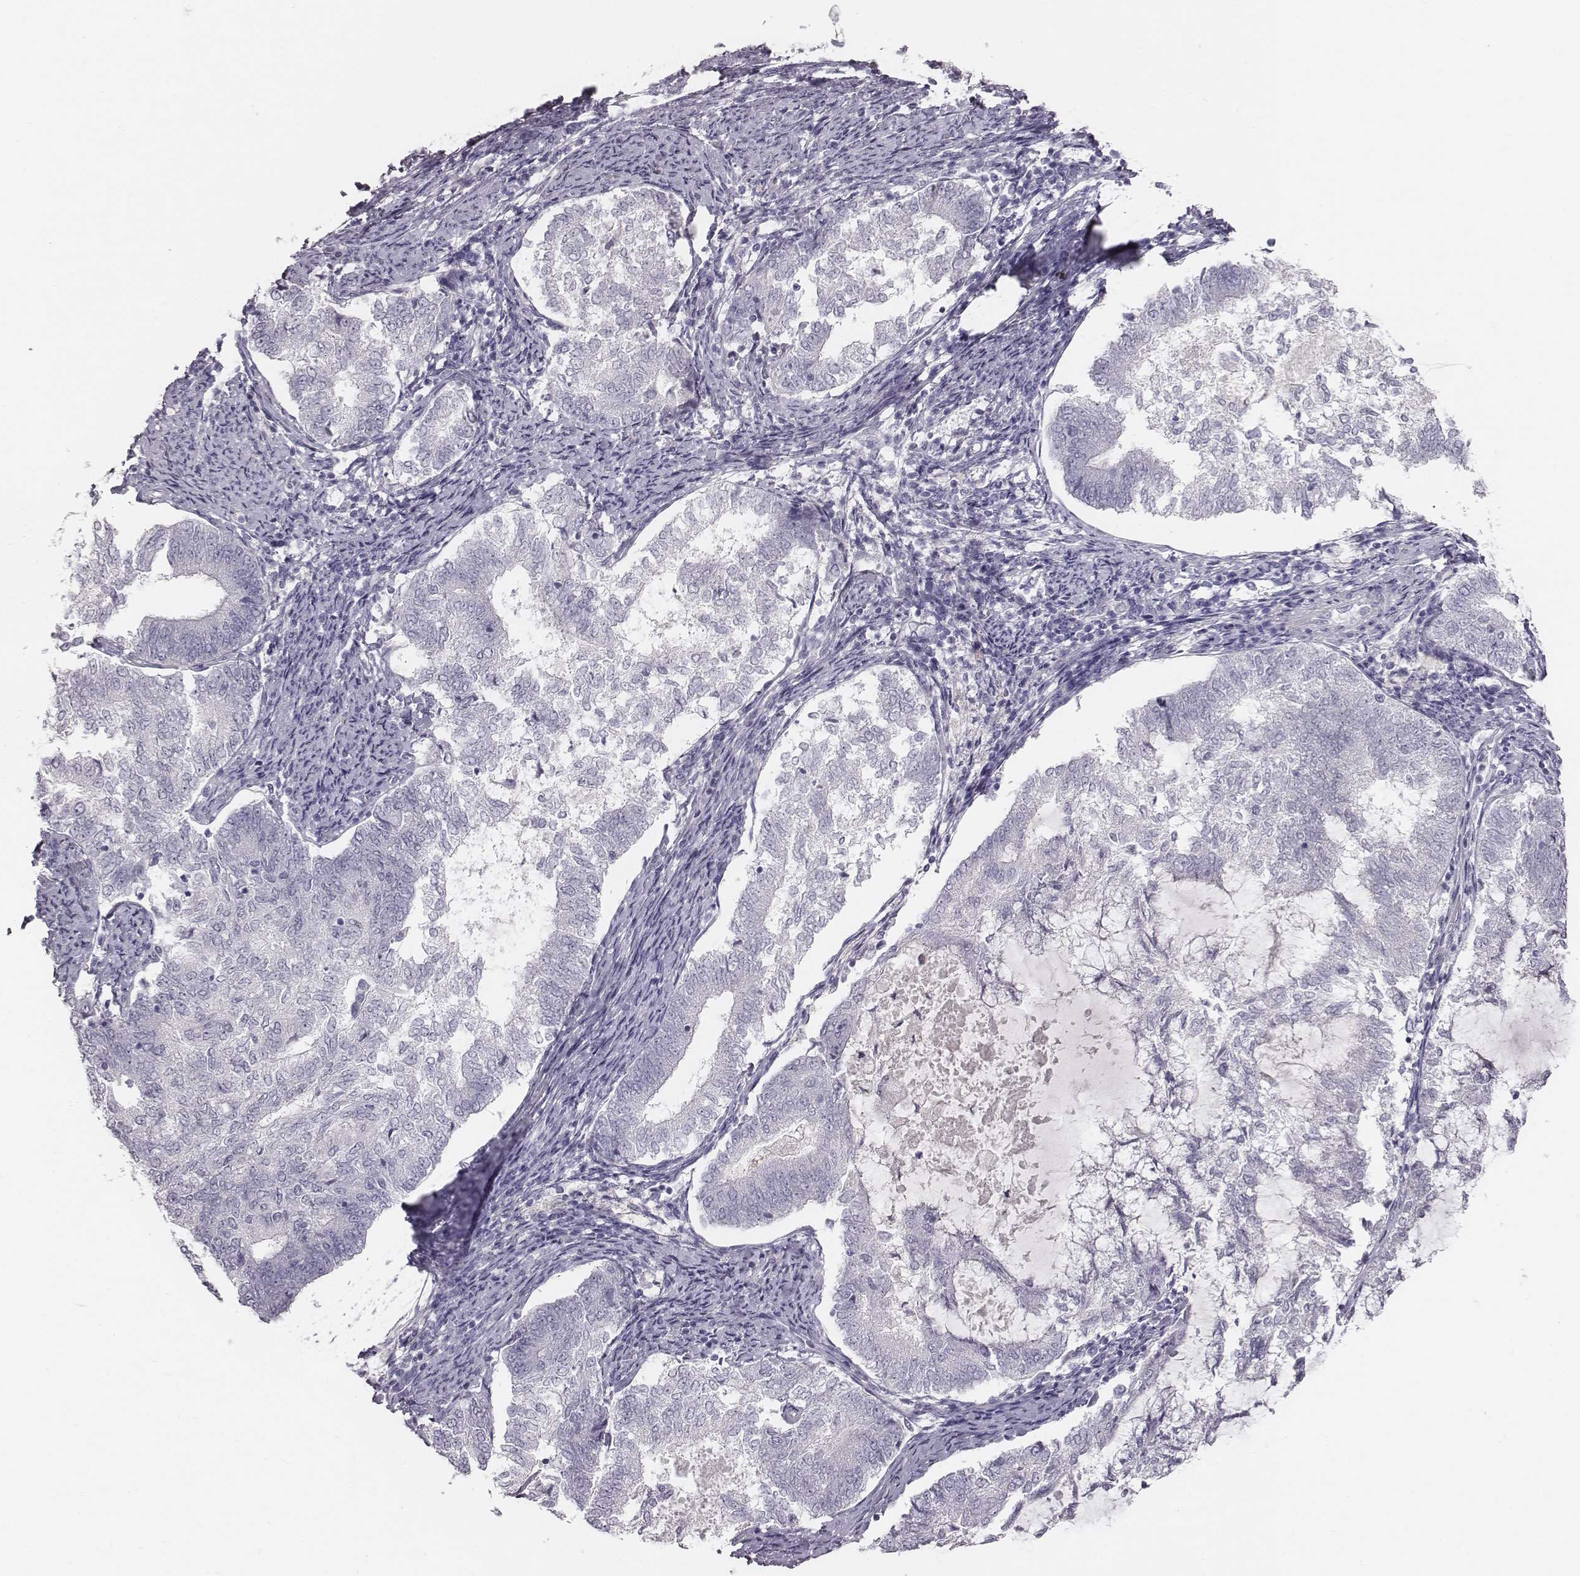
{"staining": {"intensity": "negative", "quantity": "none", "location": "none"}, "tissue": "endometrial cancer", "cell_type": "Tumor cells", "image_type": "cancer", "snomed": [{"axis": "morphology", "description": "Adenocarcinoma, NOS"}, {"axis": "topography", "description": "Endometrium"}], "caption": "Tumor cells show no significant protein expression in endometrial adenocarcinoma.", "gene": "CACNG4", "patient": {"sex": "female", "age": 65}}